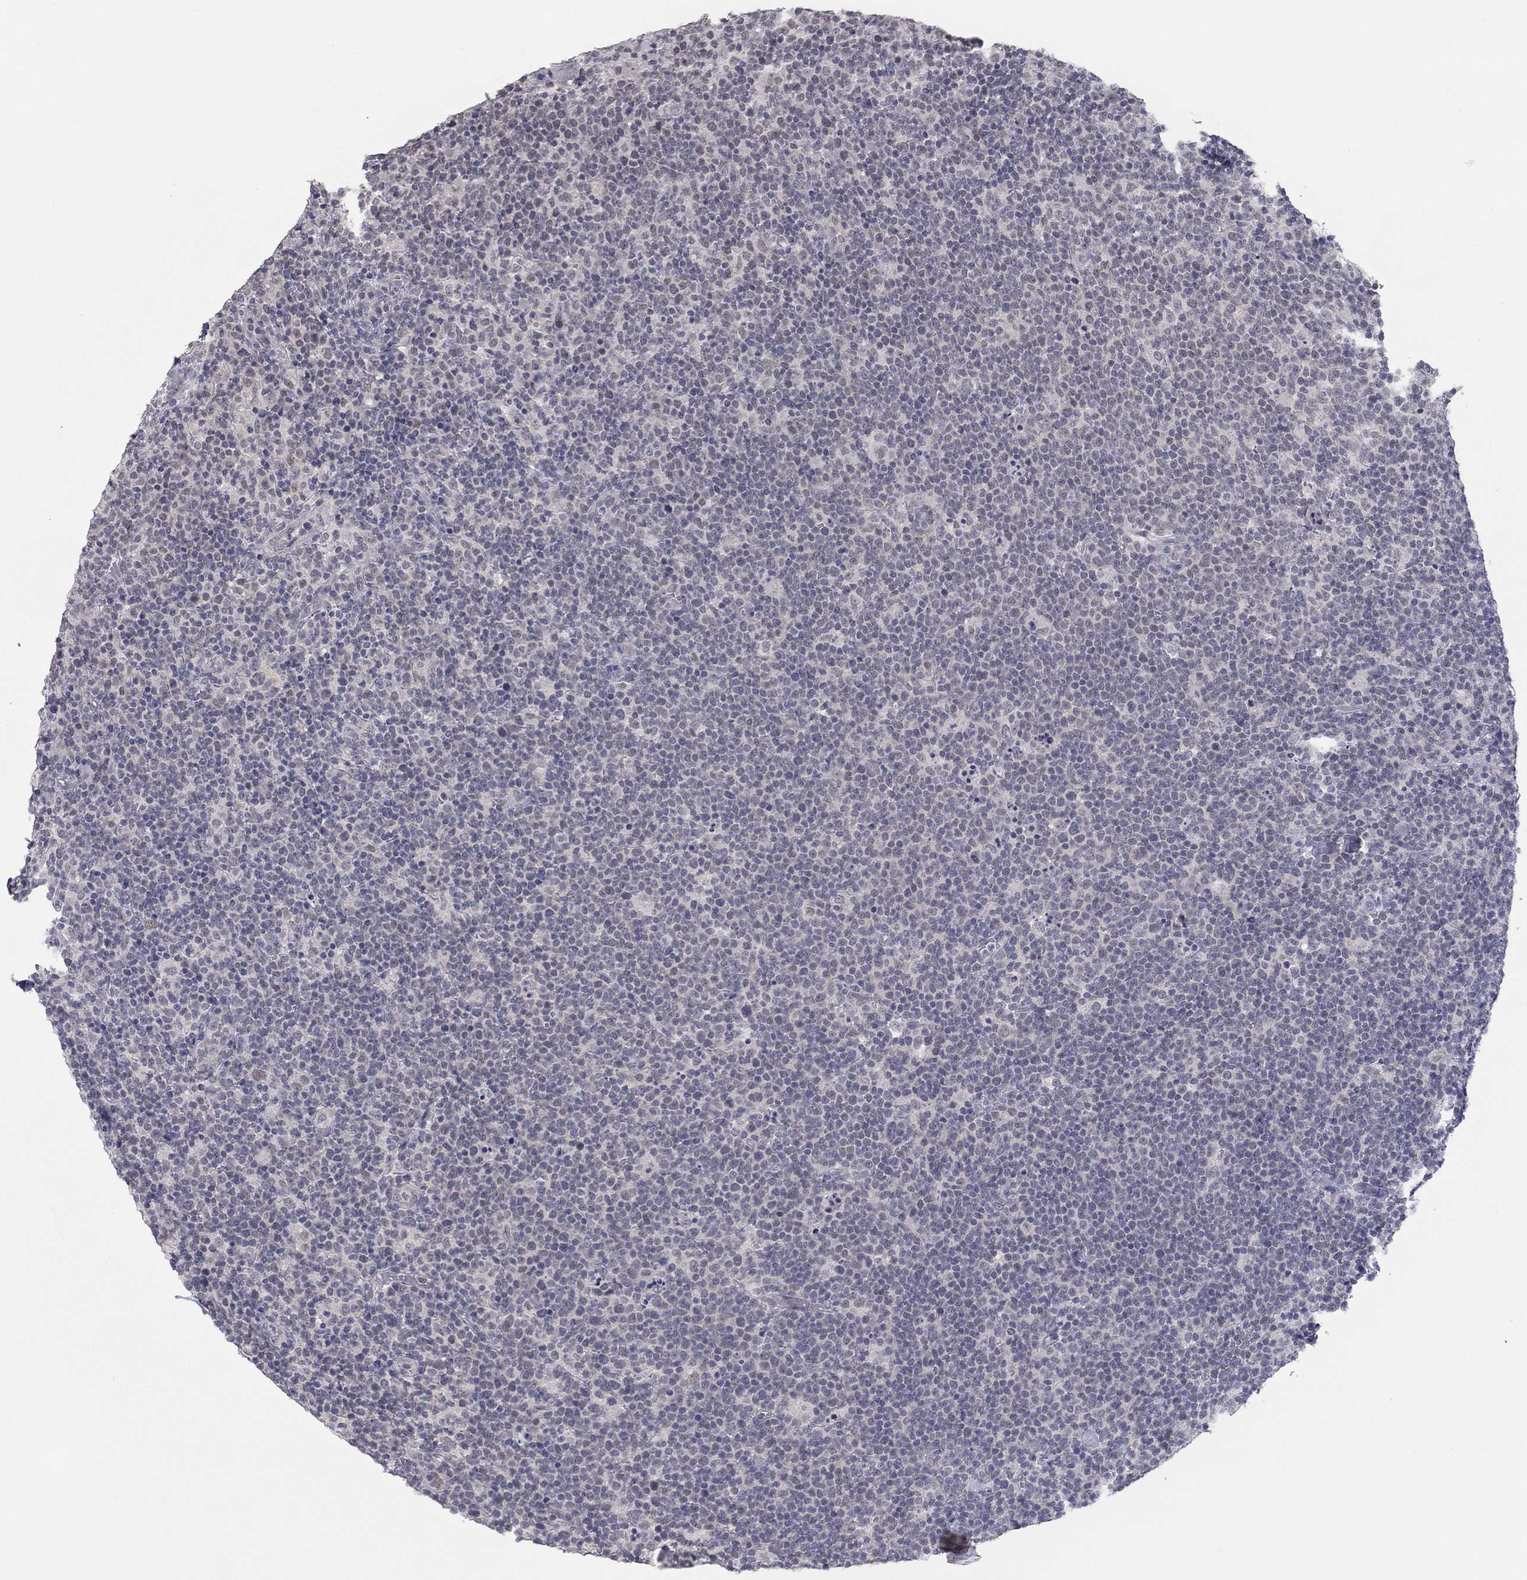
{"staining": {"intensity": "negative", "quantity": "none", "location": "none"}, "tissue": "lymphoma", "cell_type": "Tumor cells", "image_type": "cancer", "snomed": [{"axis": "morphology", "description": "Malignant lymphoma, non-Hodgkin's type, High grade"}, {"axis": "topography", "description": "Lymph node"}], "caption": "Immunohistochemistry (IHC) of human high-grade malignant lymphoma, non-Hodgkin's type shows no staining in tumor cells.", "gene": "SLC22A2", "patient": {"sex": "male", "age": 61}}